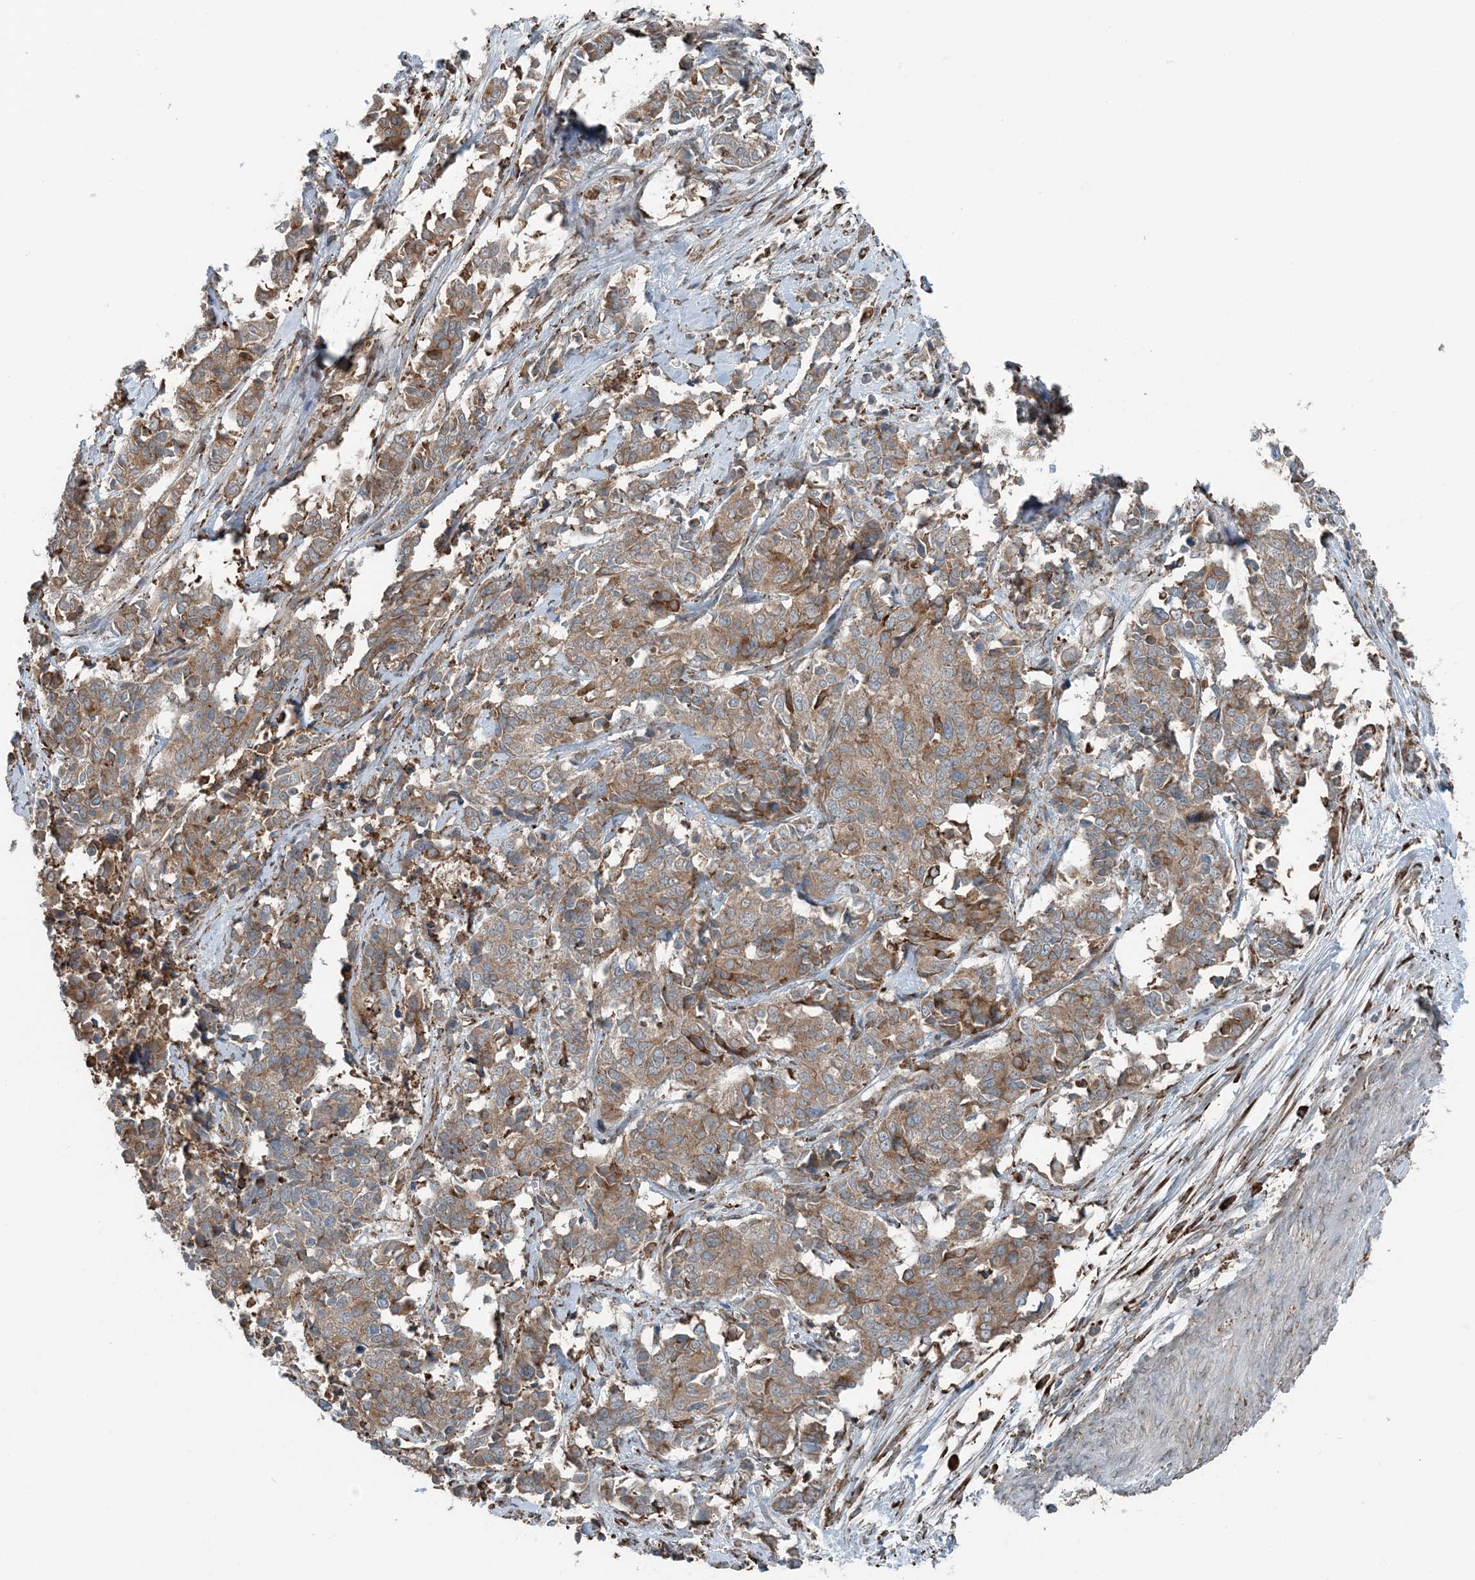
{"staining": {"intensity": "moderate", "quantity": ">75%", "location": "cytoplasmic/membranous"}, "tissue": "cervical cancer", "cell_type": "Tumor cells", "image_type": "cancer", "snomed": [{"axis": "morphology", "description": "Normal tissue, NOS"}, {"axis": "morphology", "description": "Squamous cell carcinoma, NOS"}, {"axis": "topography", "description": "Cervix"}], "caption": "Immunohistochemical staining of human cervical cancer (squamous cell carcinoma) displays medium levels of moderate cytoplasmic/membranous protein positivity in about >75% of tumor cells.", "gene": "CERKL", "patient": {"sex": "female", "age": 35}}